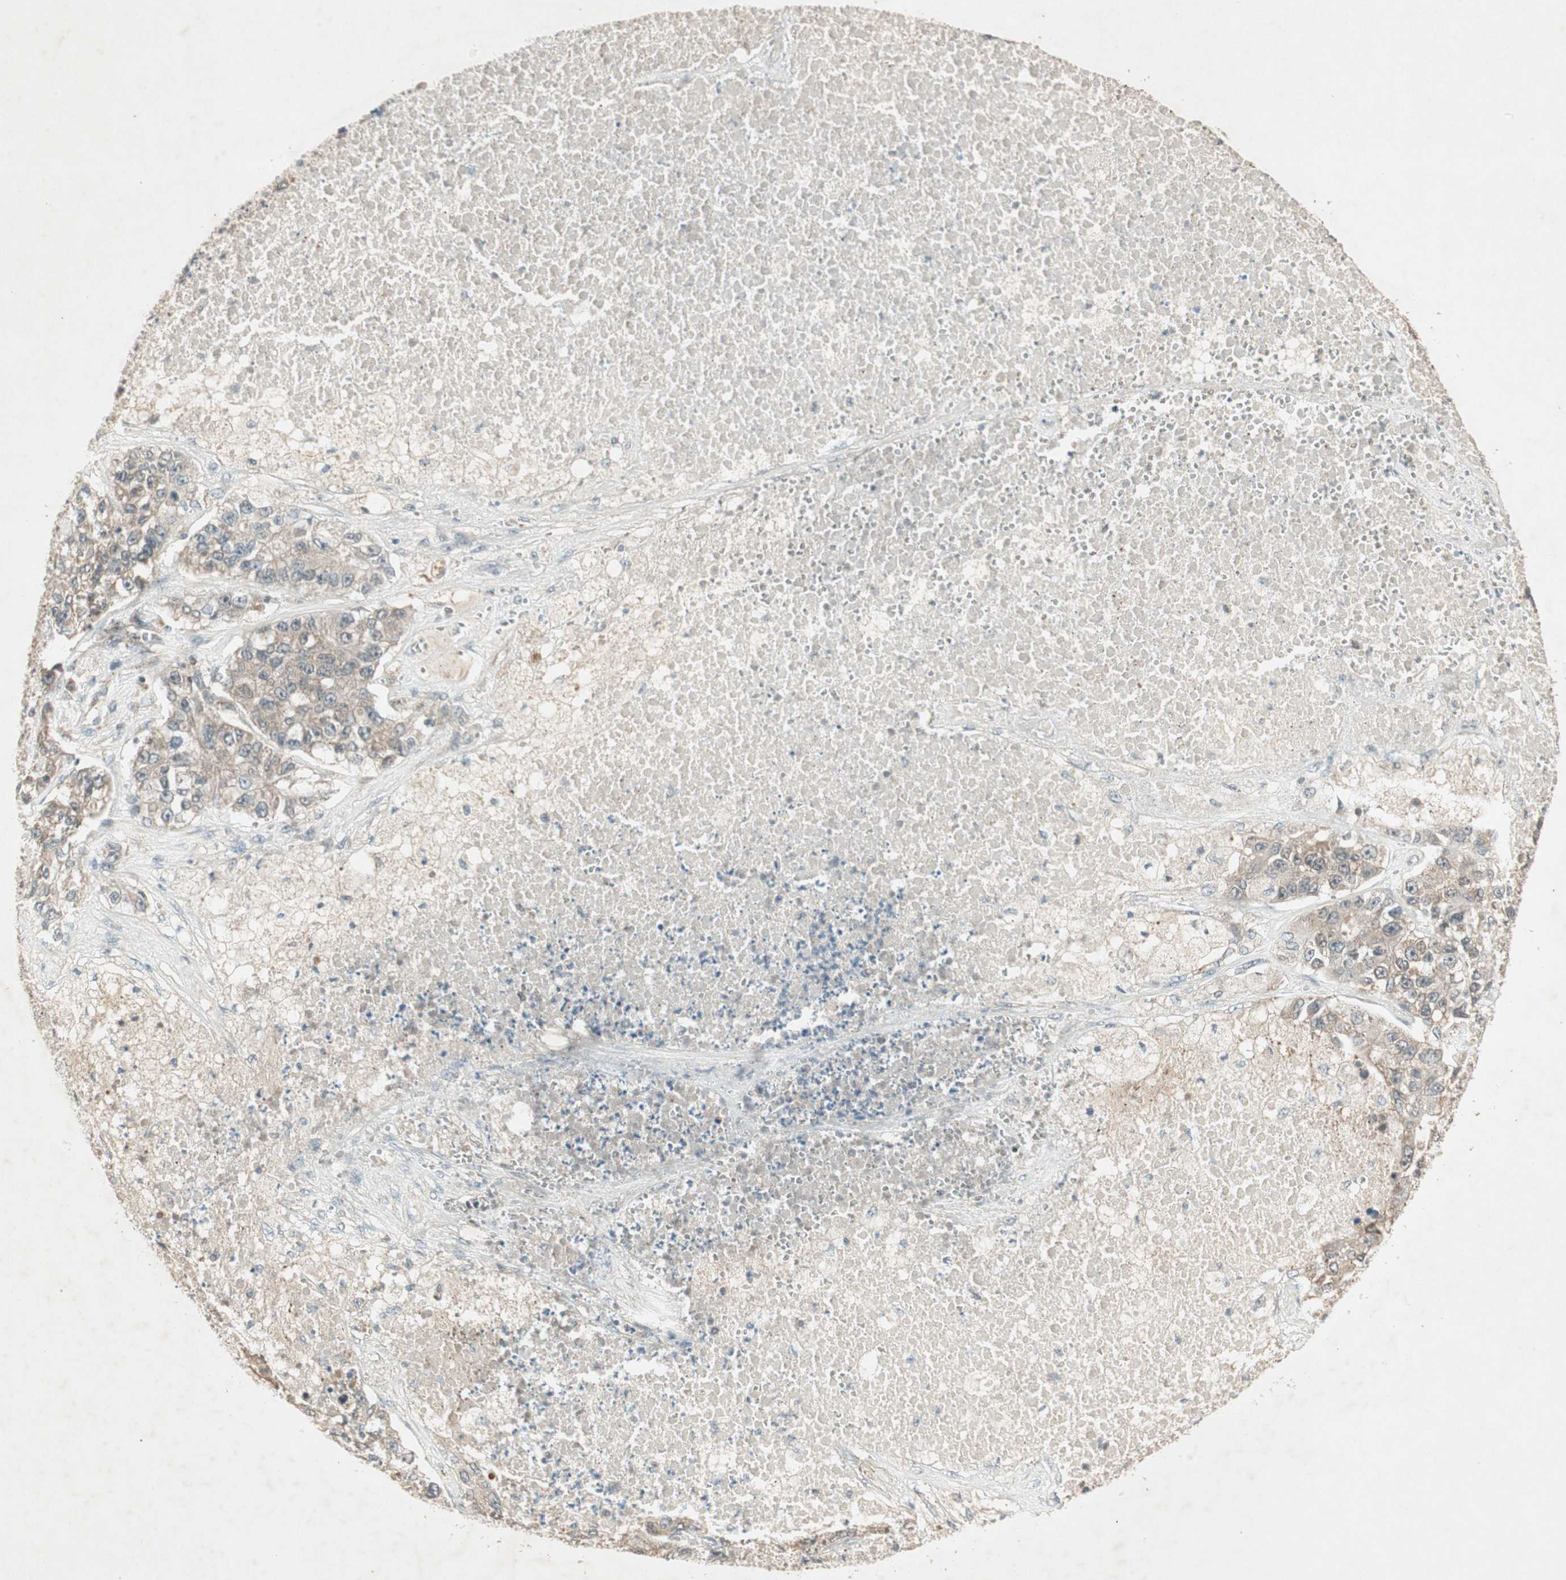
{"staining": {"intensity": "weak", "quantity": ">75%", "location": "cytoplasmic/membranous"}, "tissue": "lung cancer", "cell_type": "Tumor cells", "image_type": "cancer", "snomed": [{"axis": "morphology", "description": "Adenocarcinoma, NOS"}, {"axis": "topography", "description": "Lung"}], "caption": "Protein analysis of adenocarcinoma (lung) tissue reveals weak cytoplasmic/membranous expression in about >75% of tumor cells.", "gene": "USP2", "patient": {"sex": "male", "age": 49}}